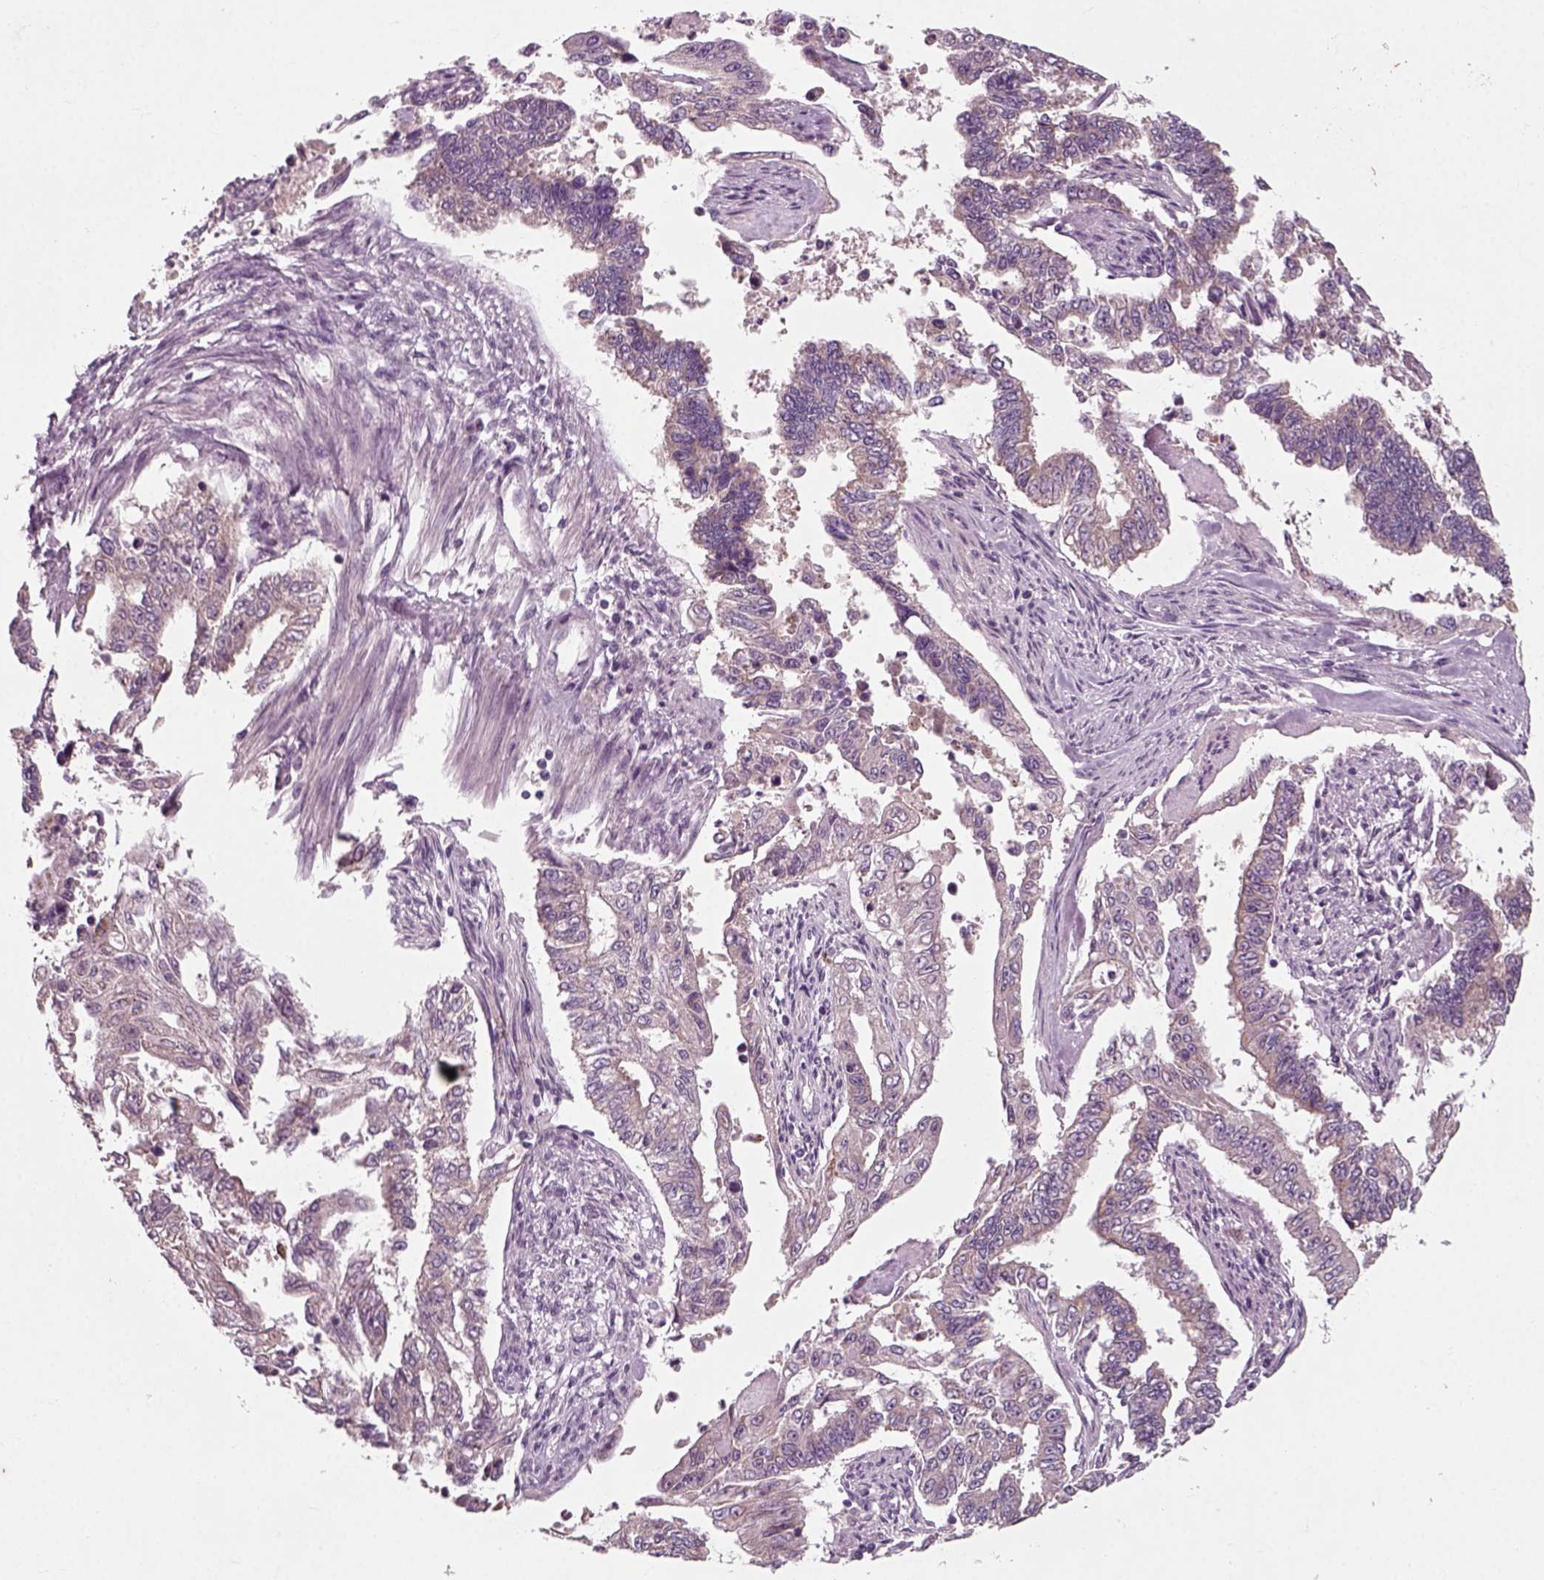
{"staining": {"intensity": "weak", "quantity": "25%-75%", "location": "cytoplasmic/membranous"}, "tissue": "endometrial cancer", "cell_type": "Tumor cells", "image_type": "cancer", "snomed": [{"axis": "morphology", "description": "Adenocarcinoma, NOS"}, {"axis": "topography", "description": "Uterus"}], "caption": "This is an image of IHC staining of adenocarcinoma (endometrial), which shows weak staining in the cytoplasmic/membranous of tumor cells.", "gene": "RND2", "patient": {"sex": "female", "age": 59}}